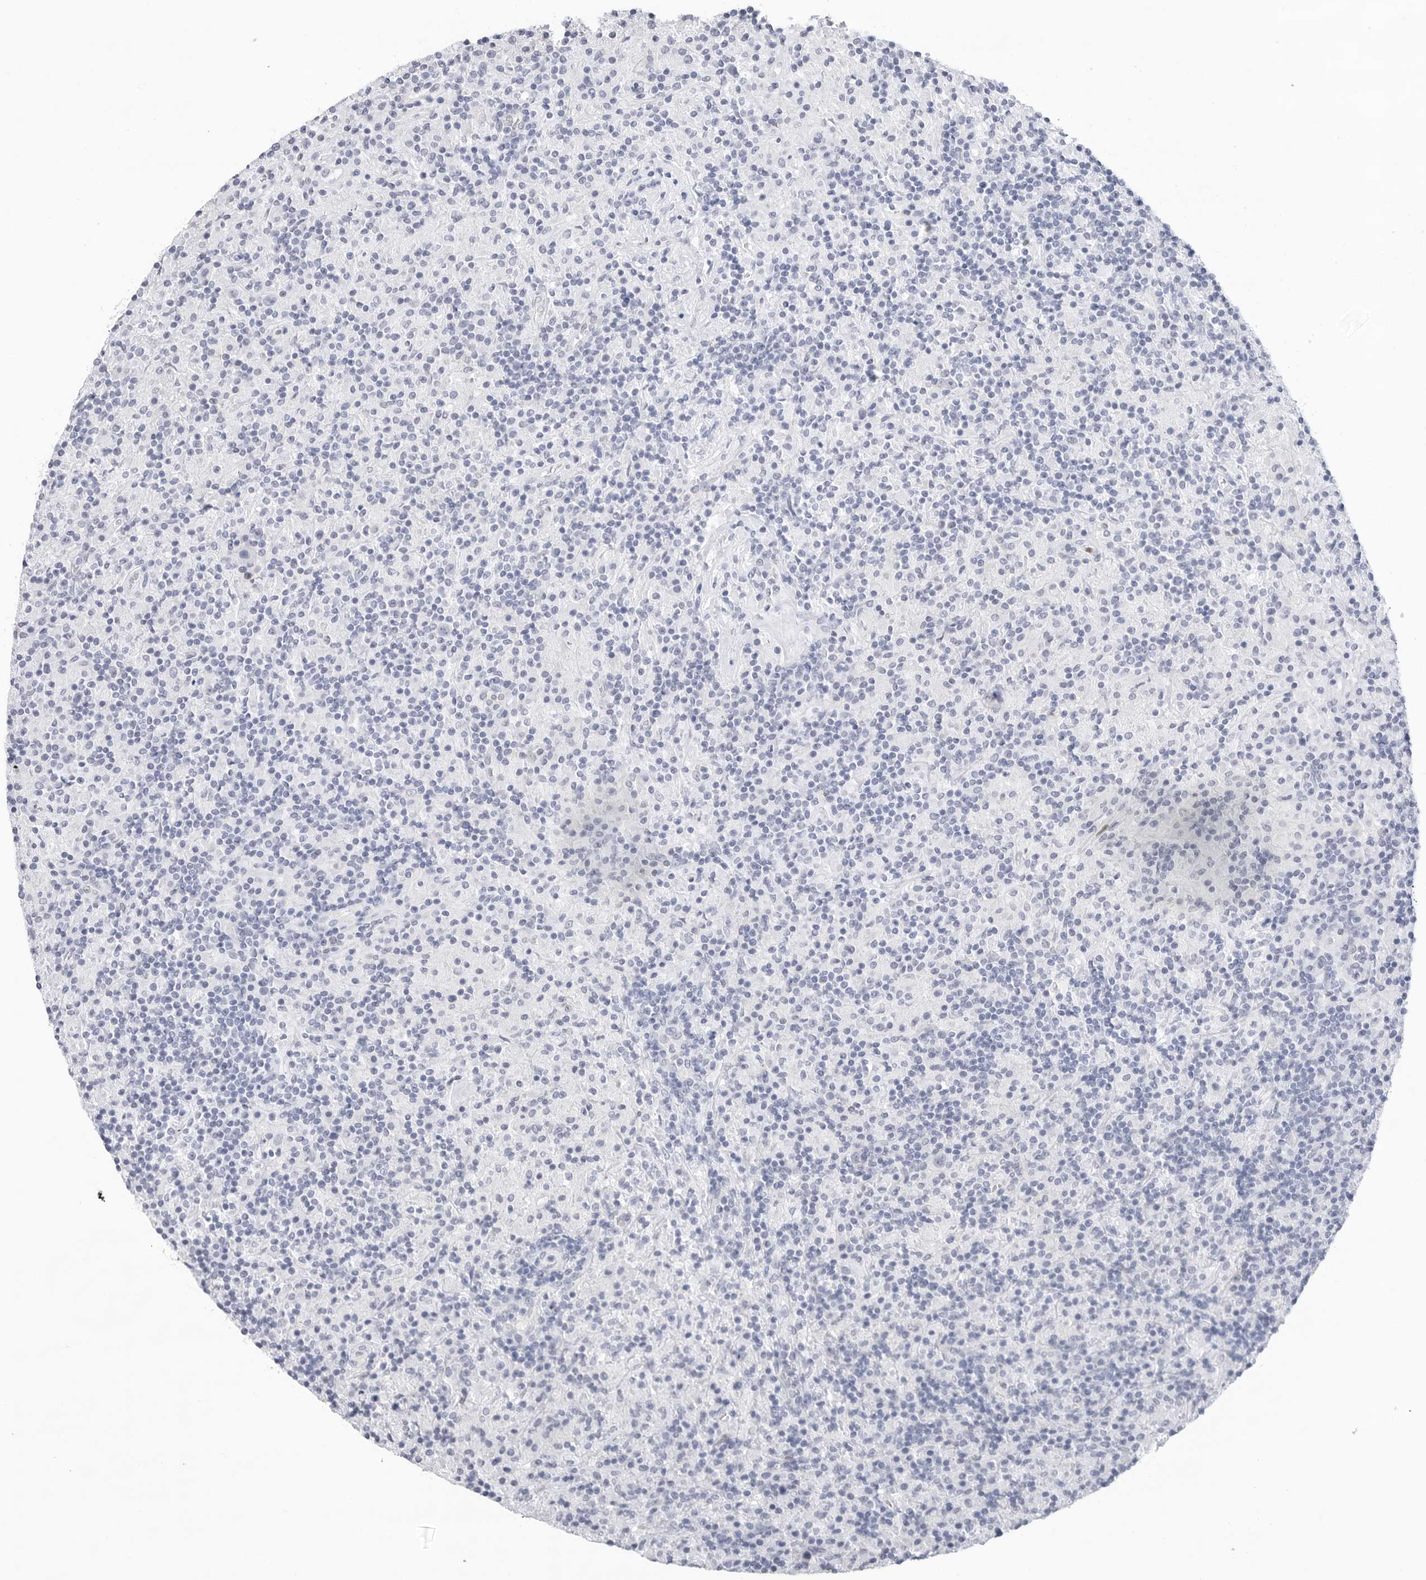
{"staining": {"intensity": "negative", "quantity": "none", "location": "none"}, "tissue": "lymphoma", "cell_type": "Tumor cells", "image_type": "cancer", "snomed": [{"axis": "morphology", "description": "Hodgkin's disease, NOS"}, {"axis": "topography", "description": "Lymph node"}], "caption": "Immunohistochemical staining of human Hodgkin's disease demonstrates no significant staining in tumor cells.", "gene": "SLC19A1", "patient": {"sex": "male", "age": 70}}